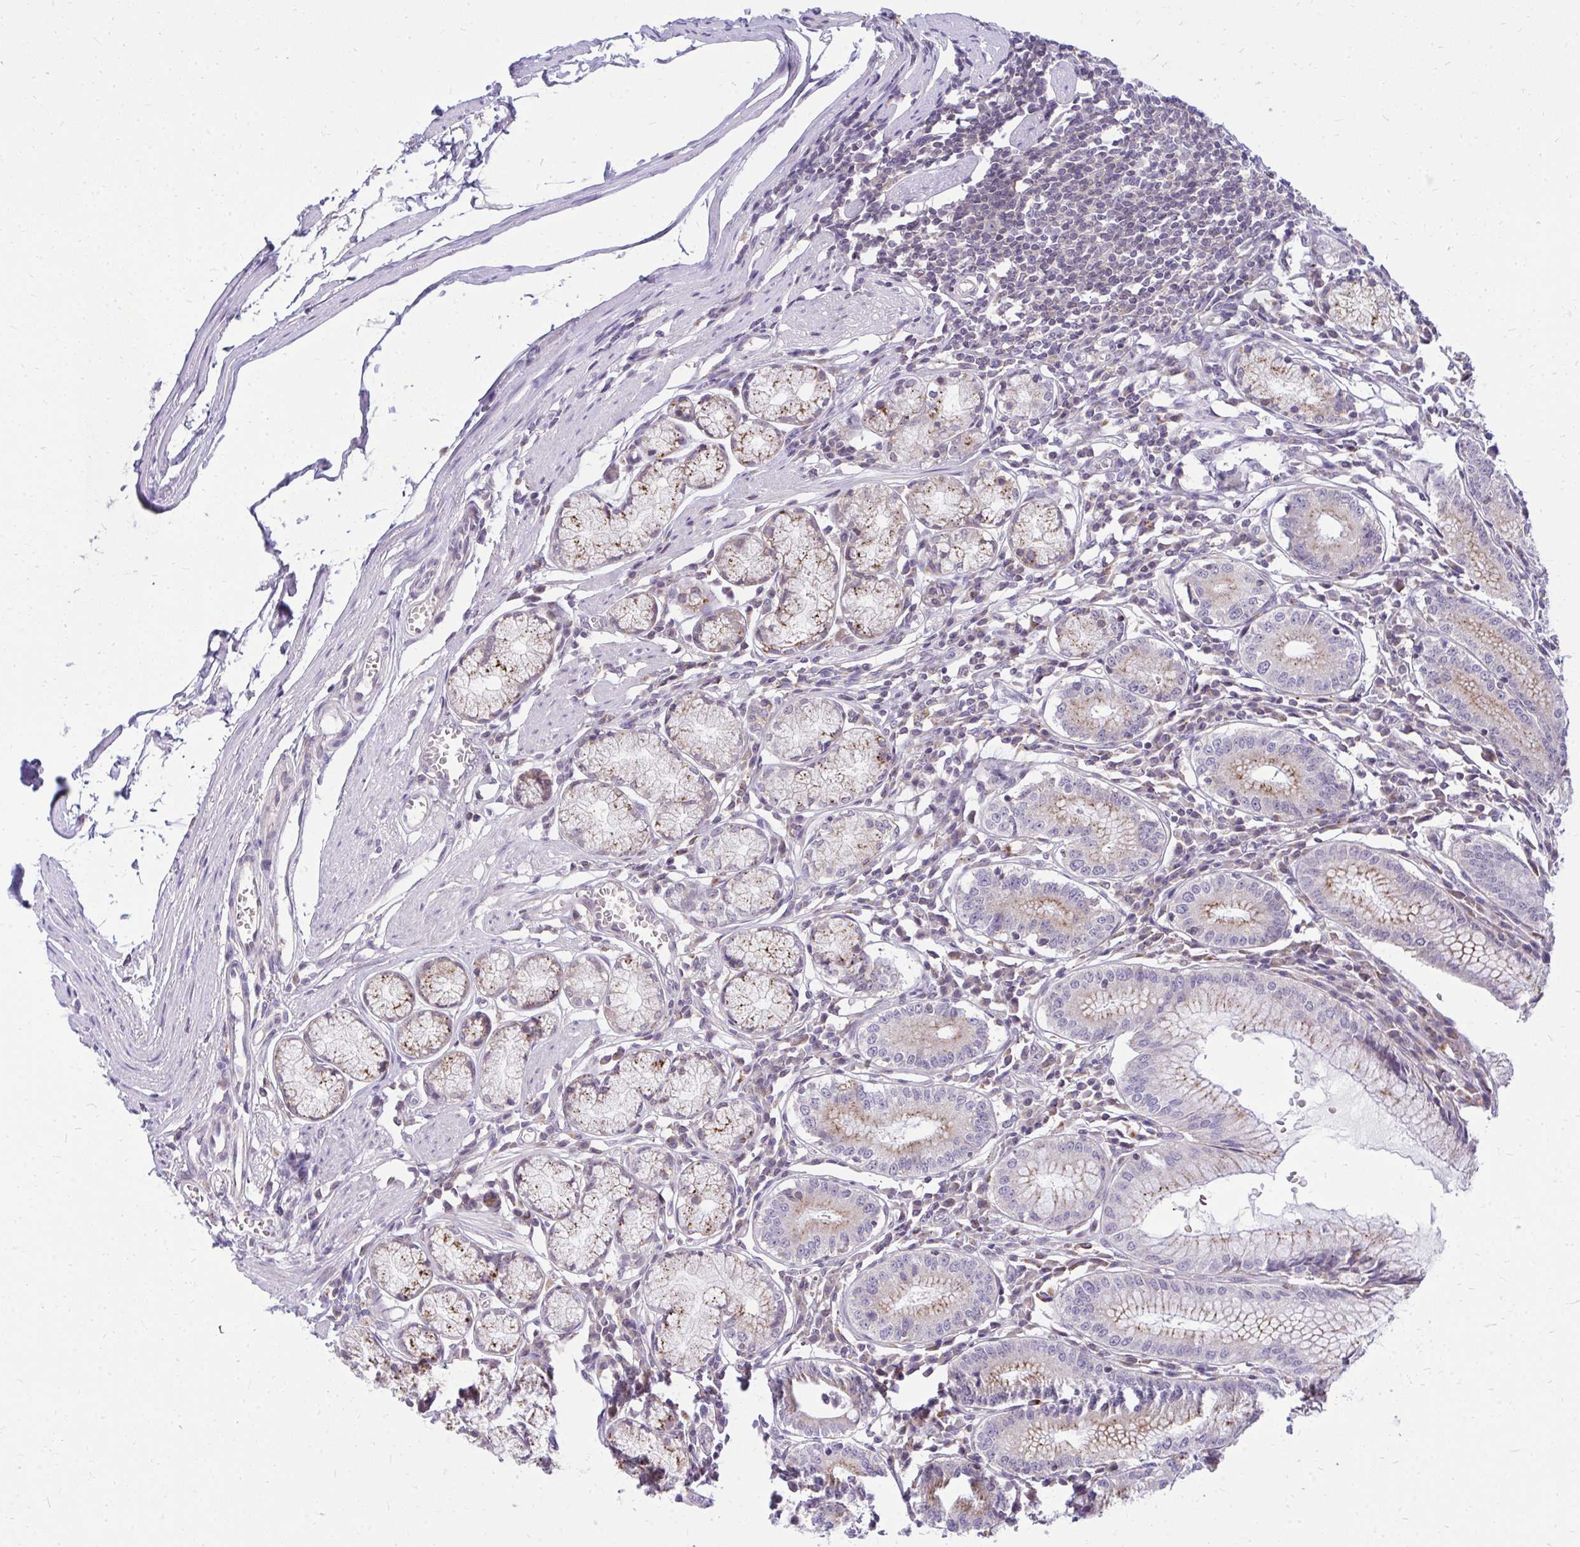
{"staining": {"intensity": "weak", "quantity": ">75%", "location": "cytoplasmic/membranous"}, "tissue": "stomach", "cell_type": "Glandular cells", "image_type": "normal", "snomed": [{"axis": "morphology", "description": "Normal tissue, NOS"}, {"axis": "topography", "description": "Stomach"}], "caption": "Immunohistochemical staining of unremarkable human stomach reveals weak cytoplasmic/membranous protein positivity in approximately >75% of glandular cells. The protein of interest is stained brown, and the nuclei are stained in blue (DAB IHC with brightfield microscopy, high magnification).", "gene": "ZSCAN25", "patient": {"sex": "male", "age": 55}}